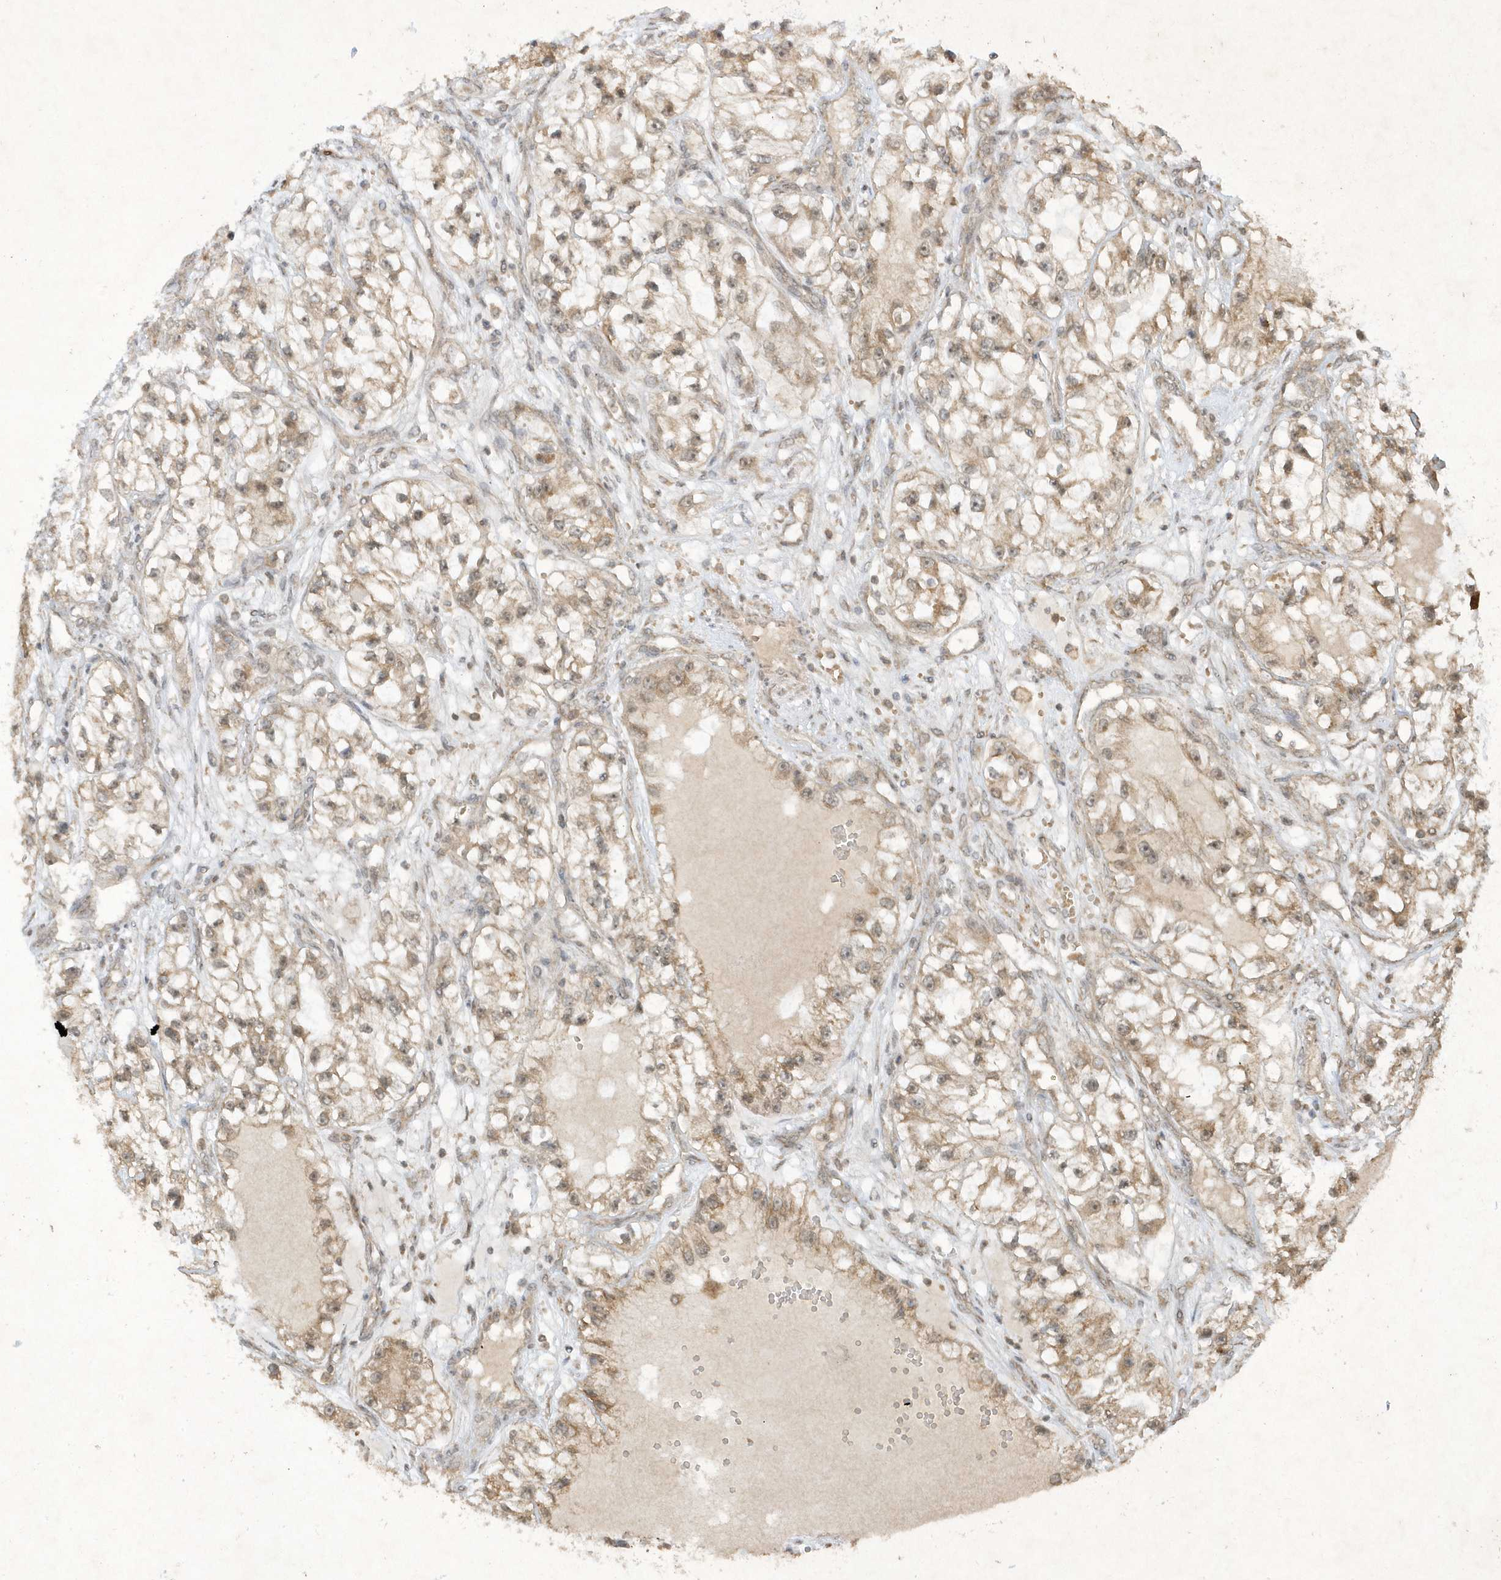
{"staining": {"intensity": "weak", "quantity": "25%-75%", "location": "cytoplasmic/membranous"}, "tissue": "renal cancer", "cell_type": "Tumor cells", "image_type": "cancer", "snomed": [{"axis": "morphology", "description": "Adenocarcinoma, NOS"}, {"axis": "topography", "description": "Kidney"}], "caption": "High-power microscopy captured an immunohistochemistry (IHC) image of renal cancer, revealing weak cytoplasmic/membranous staining in approximately 25%-75% of tumor cells.", "gene": "ZNF213", "patient": {"sex": "female", "age": 57}}